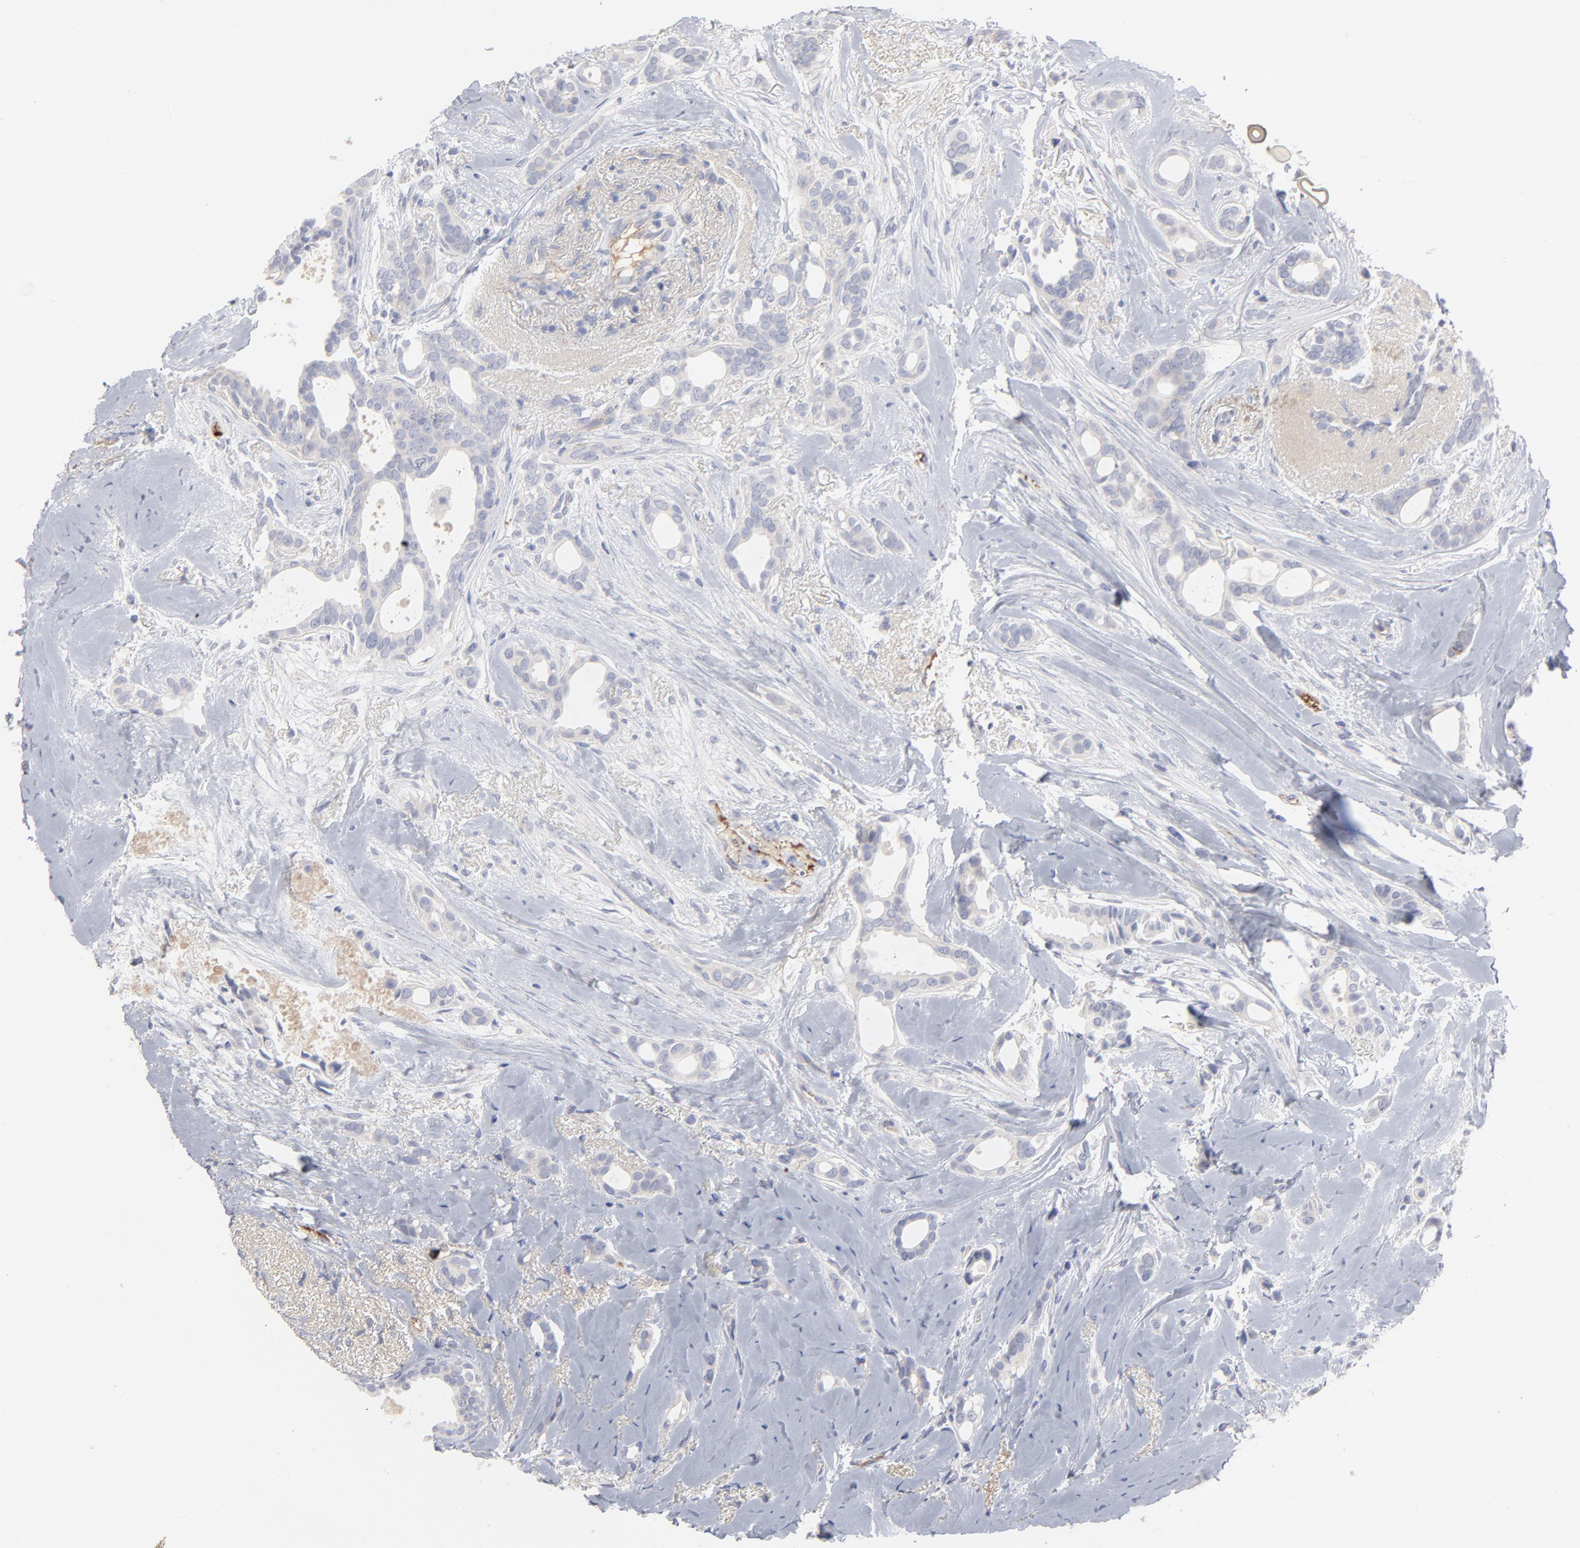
{"staining": {"intensity": "negative", "quantity": "none", "location": "none"}, "tissue": "breast cancer", "cell_type": "Tumor cells", "image_type": "cancer", "snomed": [{"axis": "morphology", "description": "Duct carcinoma"}, {"axis": "topography", "description": "Breast"}], "caption": "Immunohistochemical staining of breast cancer displays no significant positivity in tumor cells.", "gene": "CCR3", "patient": {"sex": "female", "age": 54}}